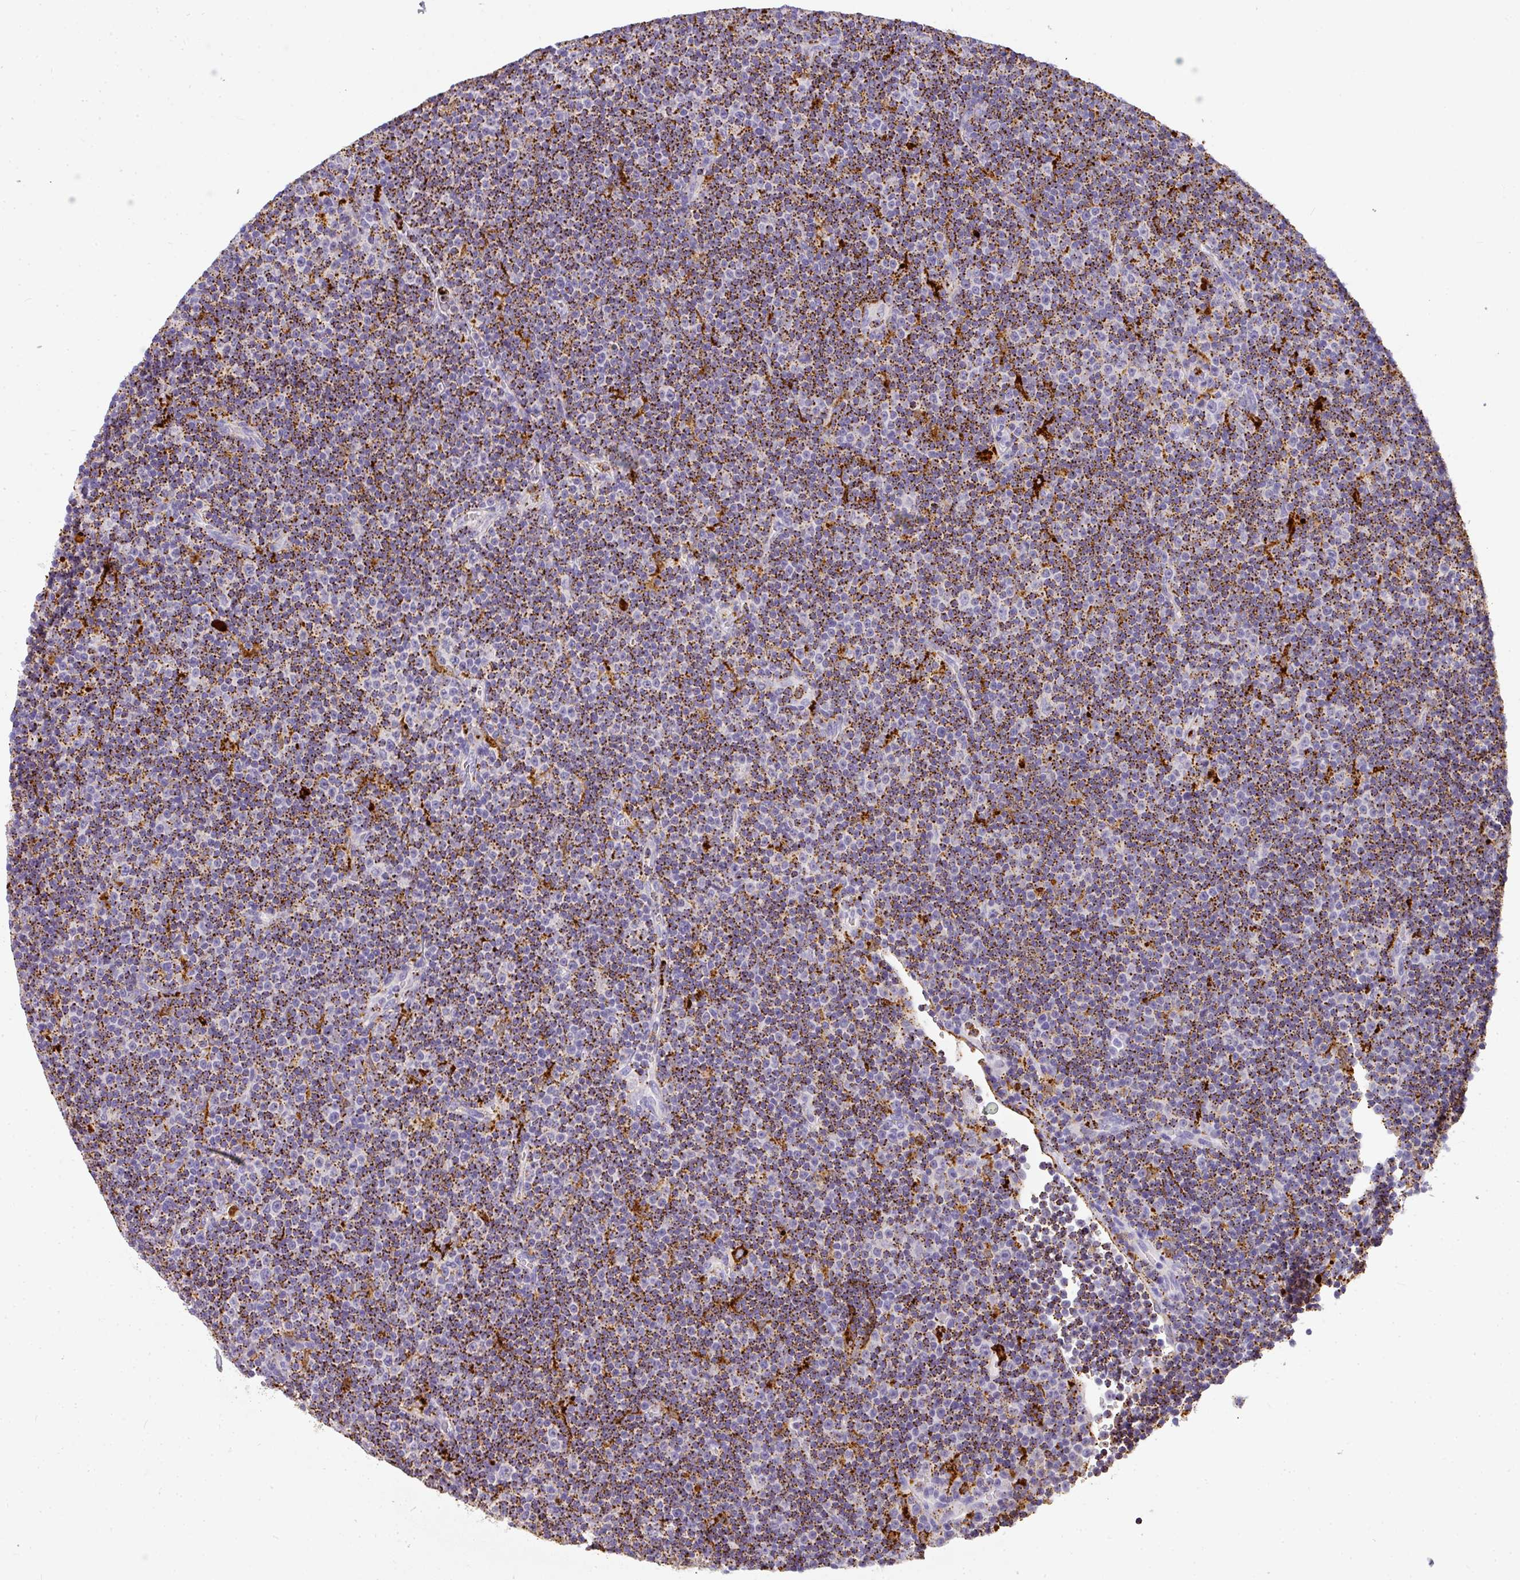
{"staining": {"intensity": "moderate", "quantity": ">75%", "location": "cytoplasmic/membranous"}, "tissue": "lymphoma", "cell_type": "Tumor cells", "image_type": "cancer", "snomed": [{"axis": "morphology", "description": "Malignant lymphoma, non-Hodgkin's type, Low grade"}, {"axis": "topography", "description": "Lymph node"}], "caption": "Immunohistochemical staining of low-grade malignant lymphoma, non-Hodgkin's type demonstrates moderate cytoplasmic/membranous protein positivity in about >75% of tumor cells.", "gene": "MMACHC", "patient": {"sex": "female", "age": 67}}